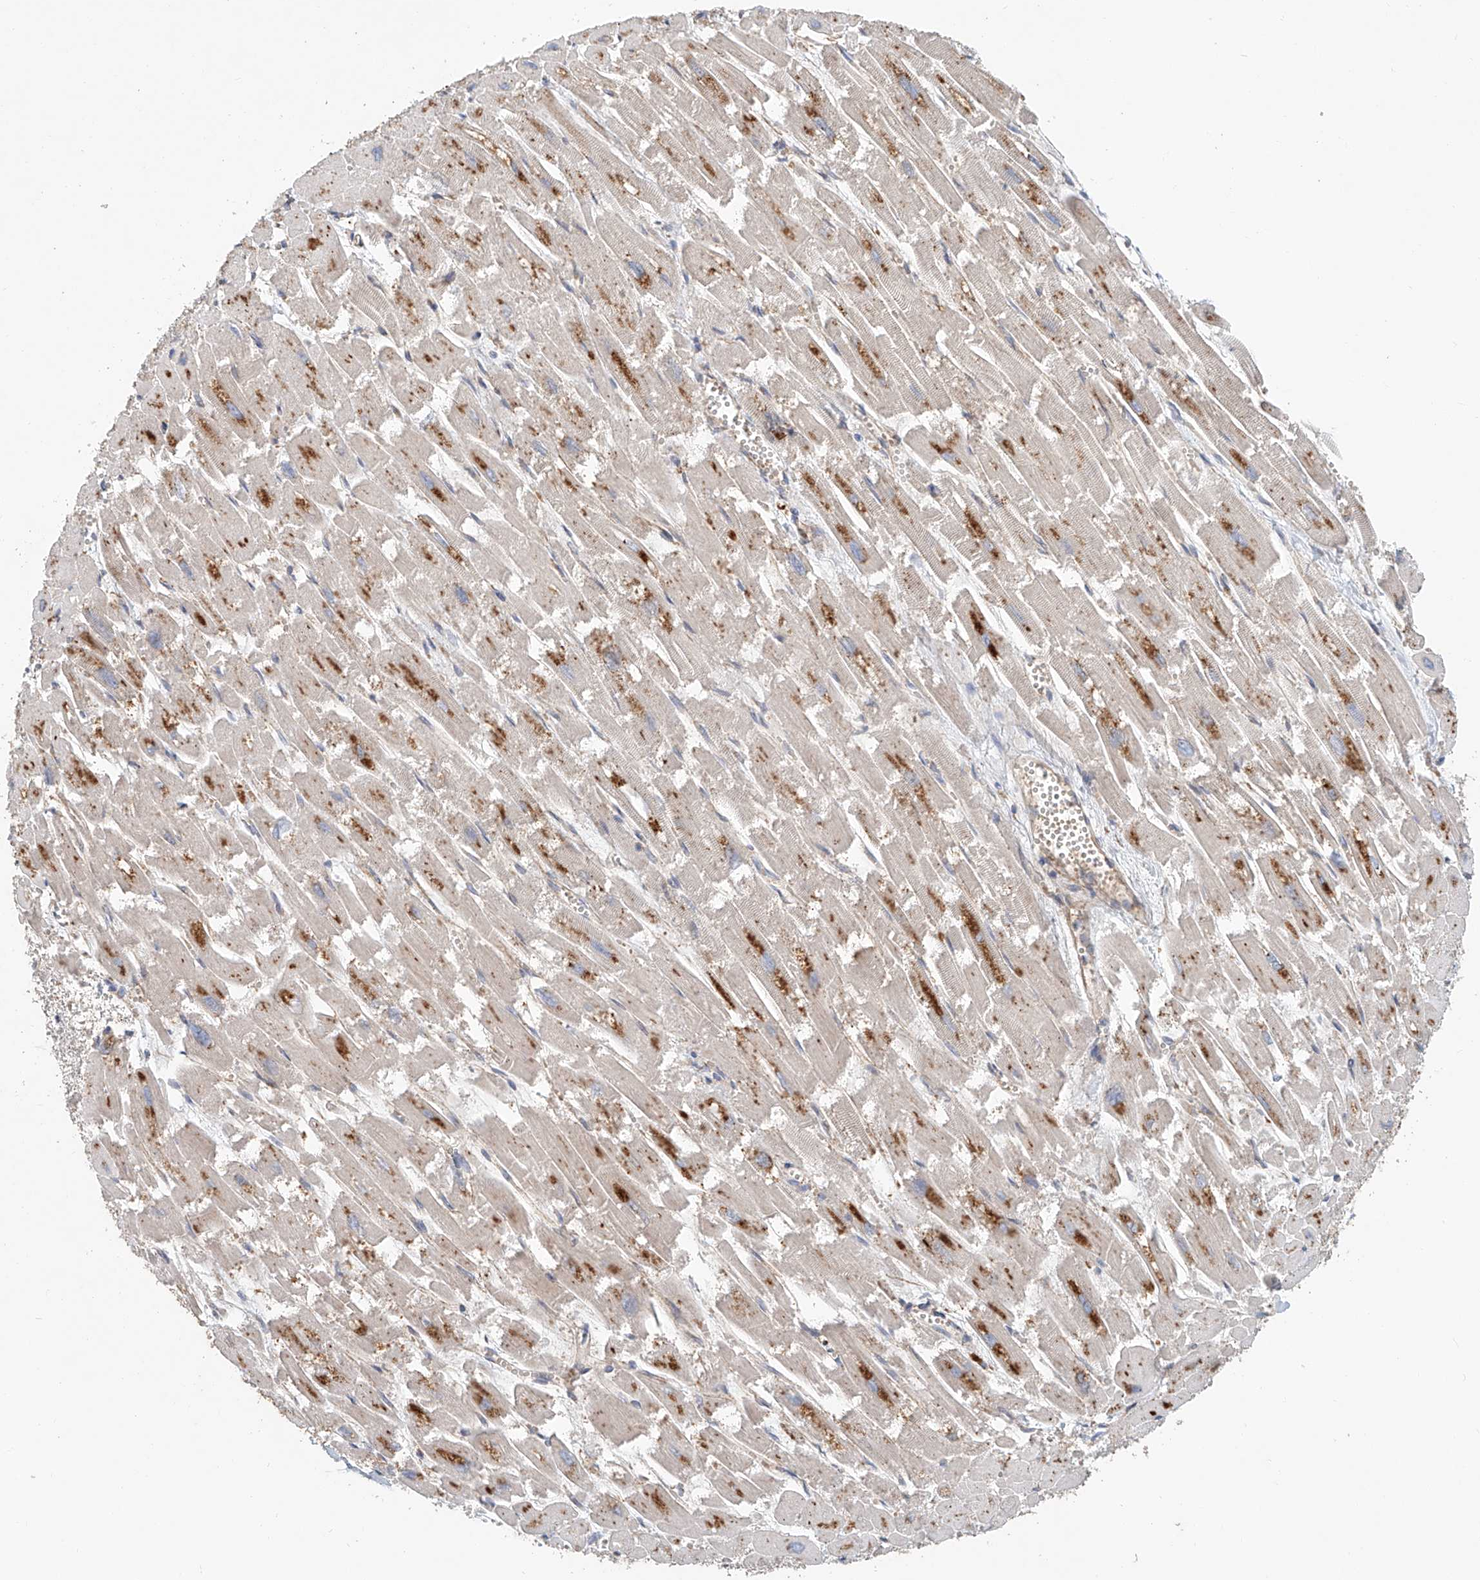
{"staining": {"intensity": "strong", "quantity": "25%-75%", "location": "cytoplasmic/membranous"}, "tissue": "heart muscle", "cell_type": "Cardiomyocytes", "image_type": "normal", "snomed": [{"axis": "morphology", "description": "Normal tissue, NOS"}, {"axis": "topography", "description": "Heart"}], "caption": "Heart muscle stained with IHC shows strong cytoplasmic/membranous staining in approximately 25%-75% of cardiomyocytes.", "gene": "HGSNAT", "patient": {"sex": "male", "age": 54}}